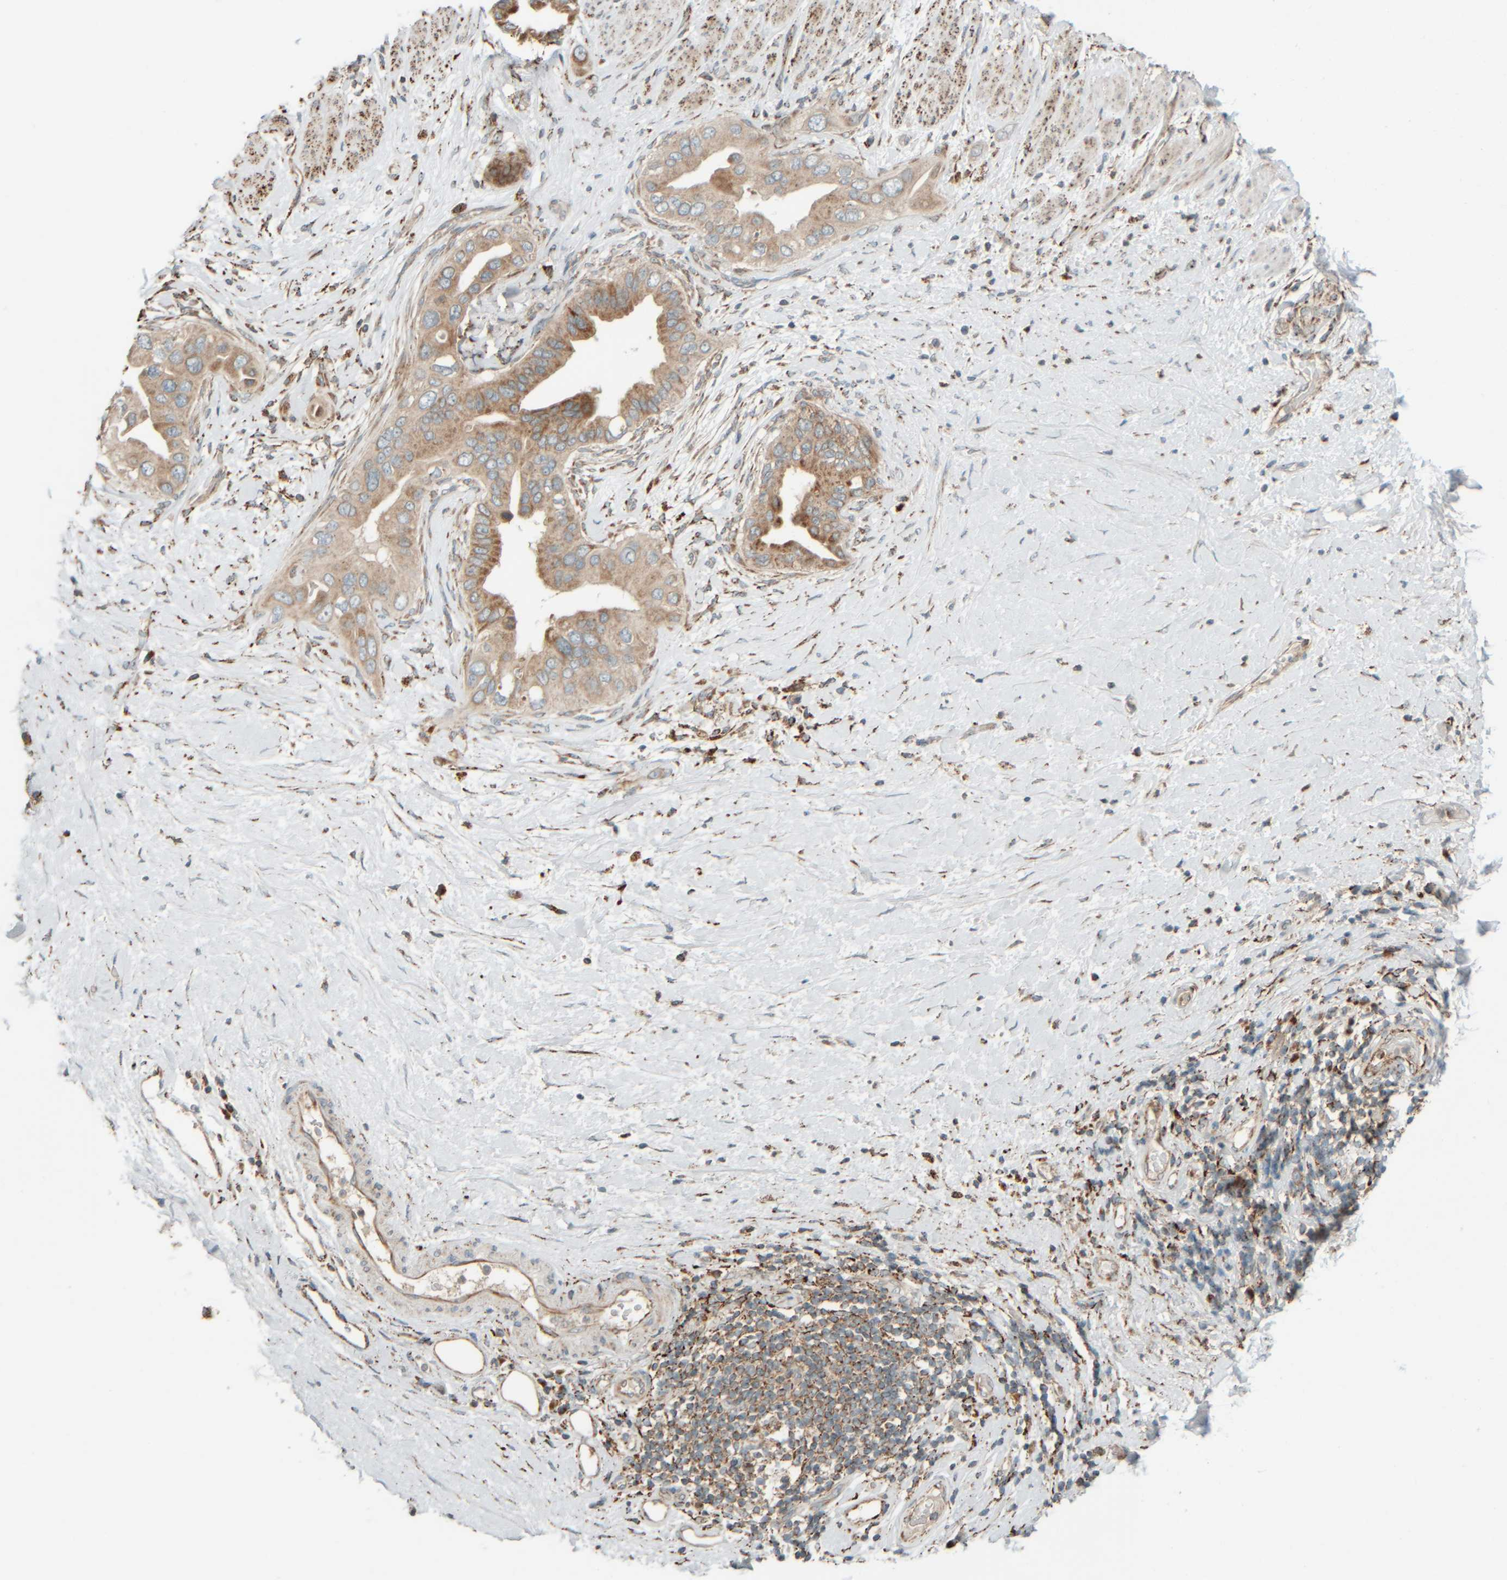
{"staining": {"intensity": "moderate", "quantity": ">75%", "location": "cytoplasmic/membranous"}, "tissue": "pancreatic cancer", "cell_type": "Tumor cells", "image_type": "cancer", "snomed": [{"axis": "morphology", "description": "Adenocarcinoma, NOS"}, {"axis": "topography", "description": "Pancreas"}], "caption": "About >75% of tumor cells in pancreatic adenocarcinoma show moderate cytoplasmic/membranous protein staining as visualized by brown immunohistochemical staining.", "gene": "SPAG5", "patient": {"sex": "female", "age": 56}}